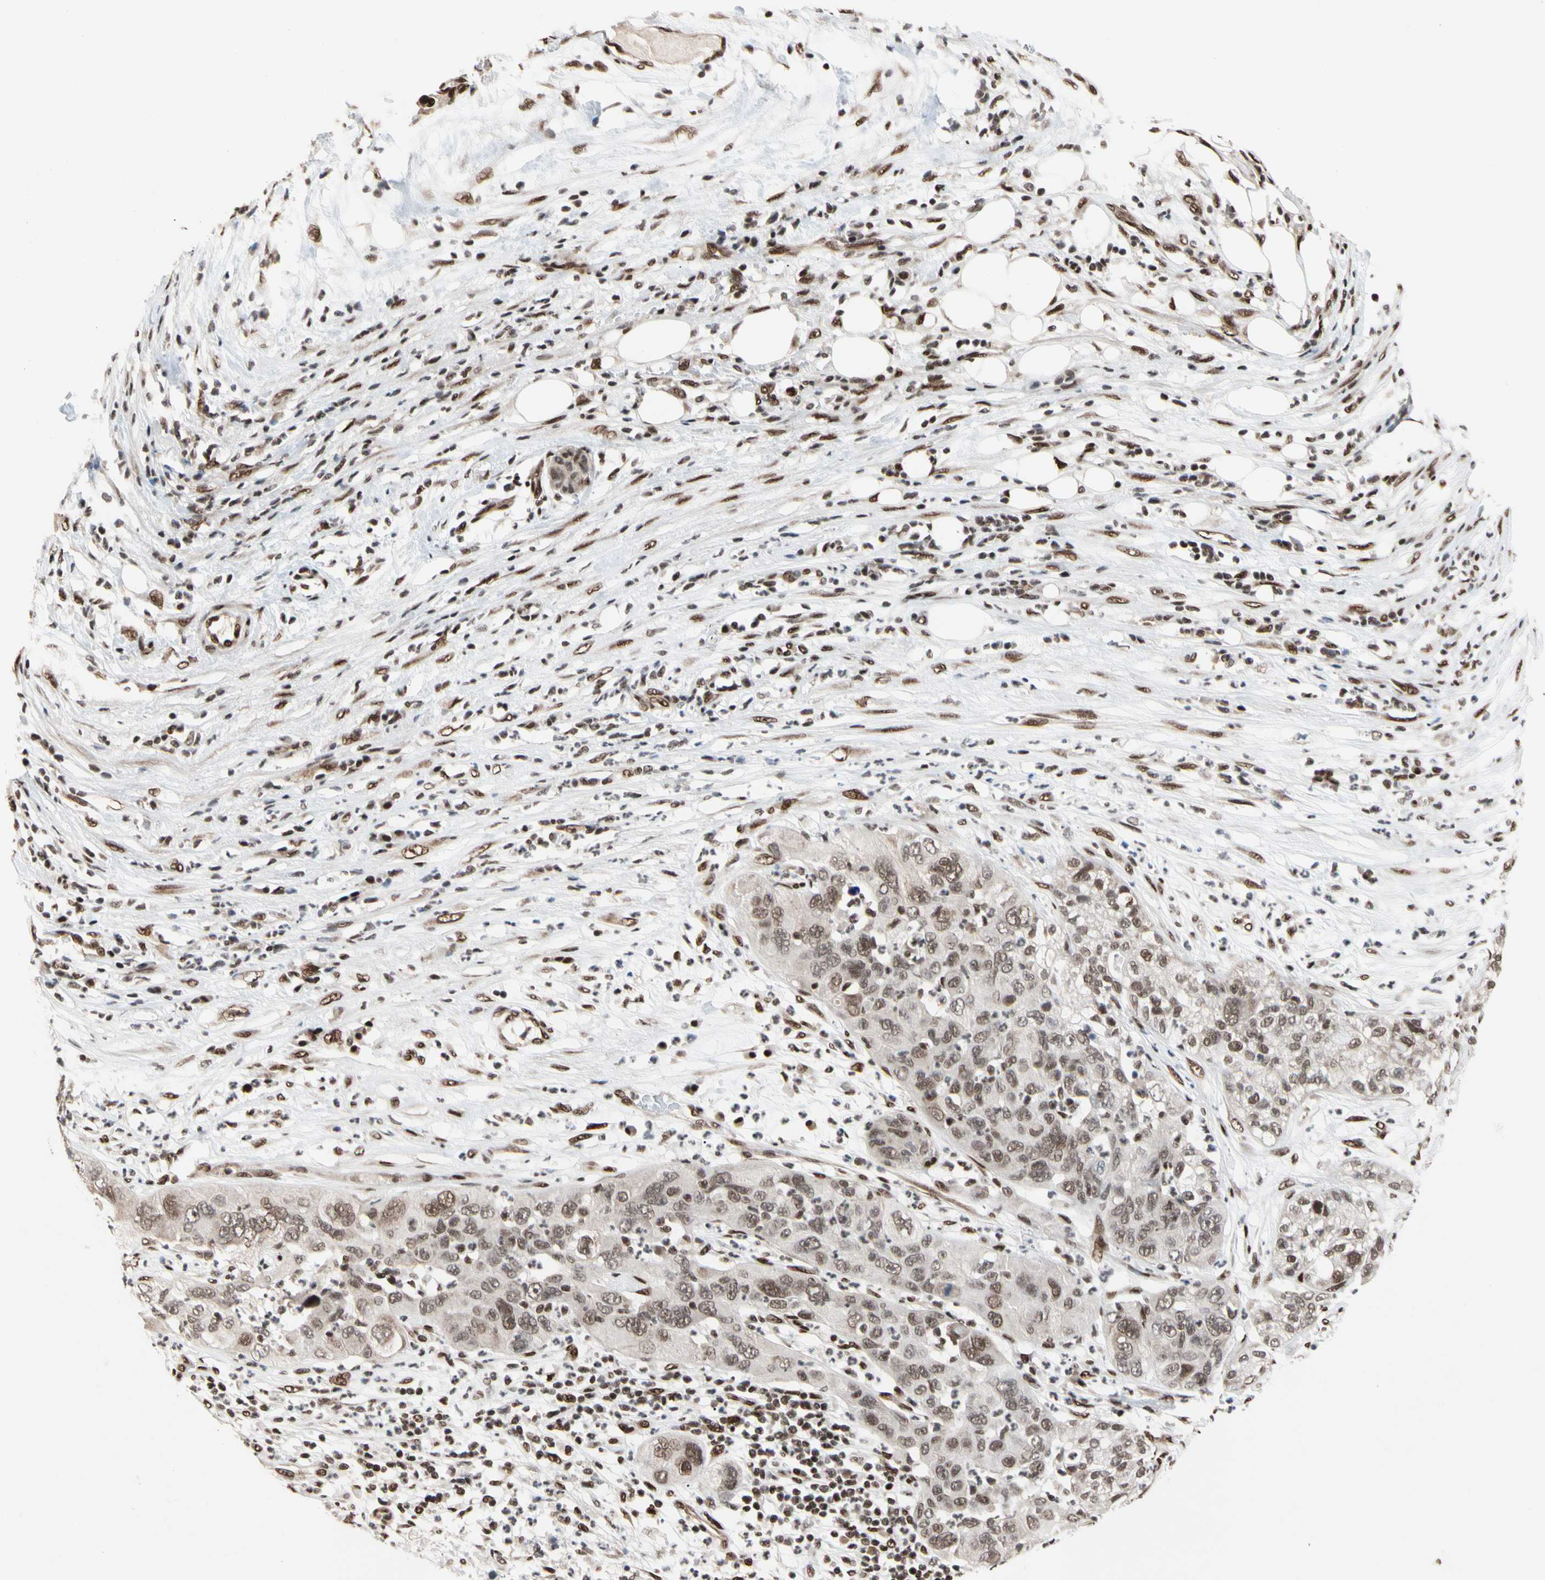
{"staining": {"intensity": "weak", "quantity": ">75%", "location": "nuclear"}, "tissue": "pancreatic cancer", "cell_type": "Tumor cells", "image_type": "cancer", "snomed": [{"axis": "morphology", "description": "Adenocarcinoma, NOS"}, {"axis": "topography", "description": "Pancreas"}], "caption": "Immunohistochemistry (IHC) staining of pancreatic cancer (adenocarcinoma), which displays low levels of weak nuclear positivity in about >75% of tumor cells indicating weak nuclear protein staining. The staining was performed using DAB (brown) for protein detection and nuclei were counterstained in hematoxylin (blue).", "gene": "FAM98B", "patient": {"sex": "female", "age": 78}}